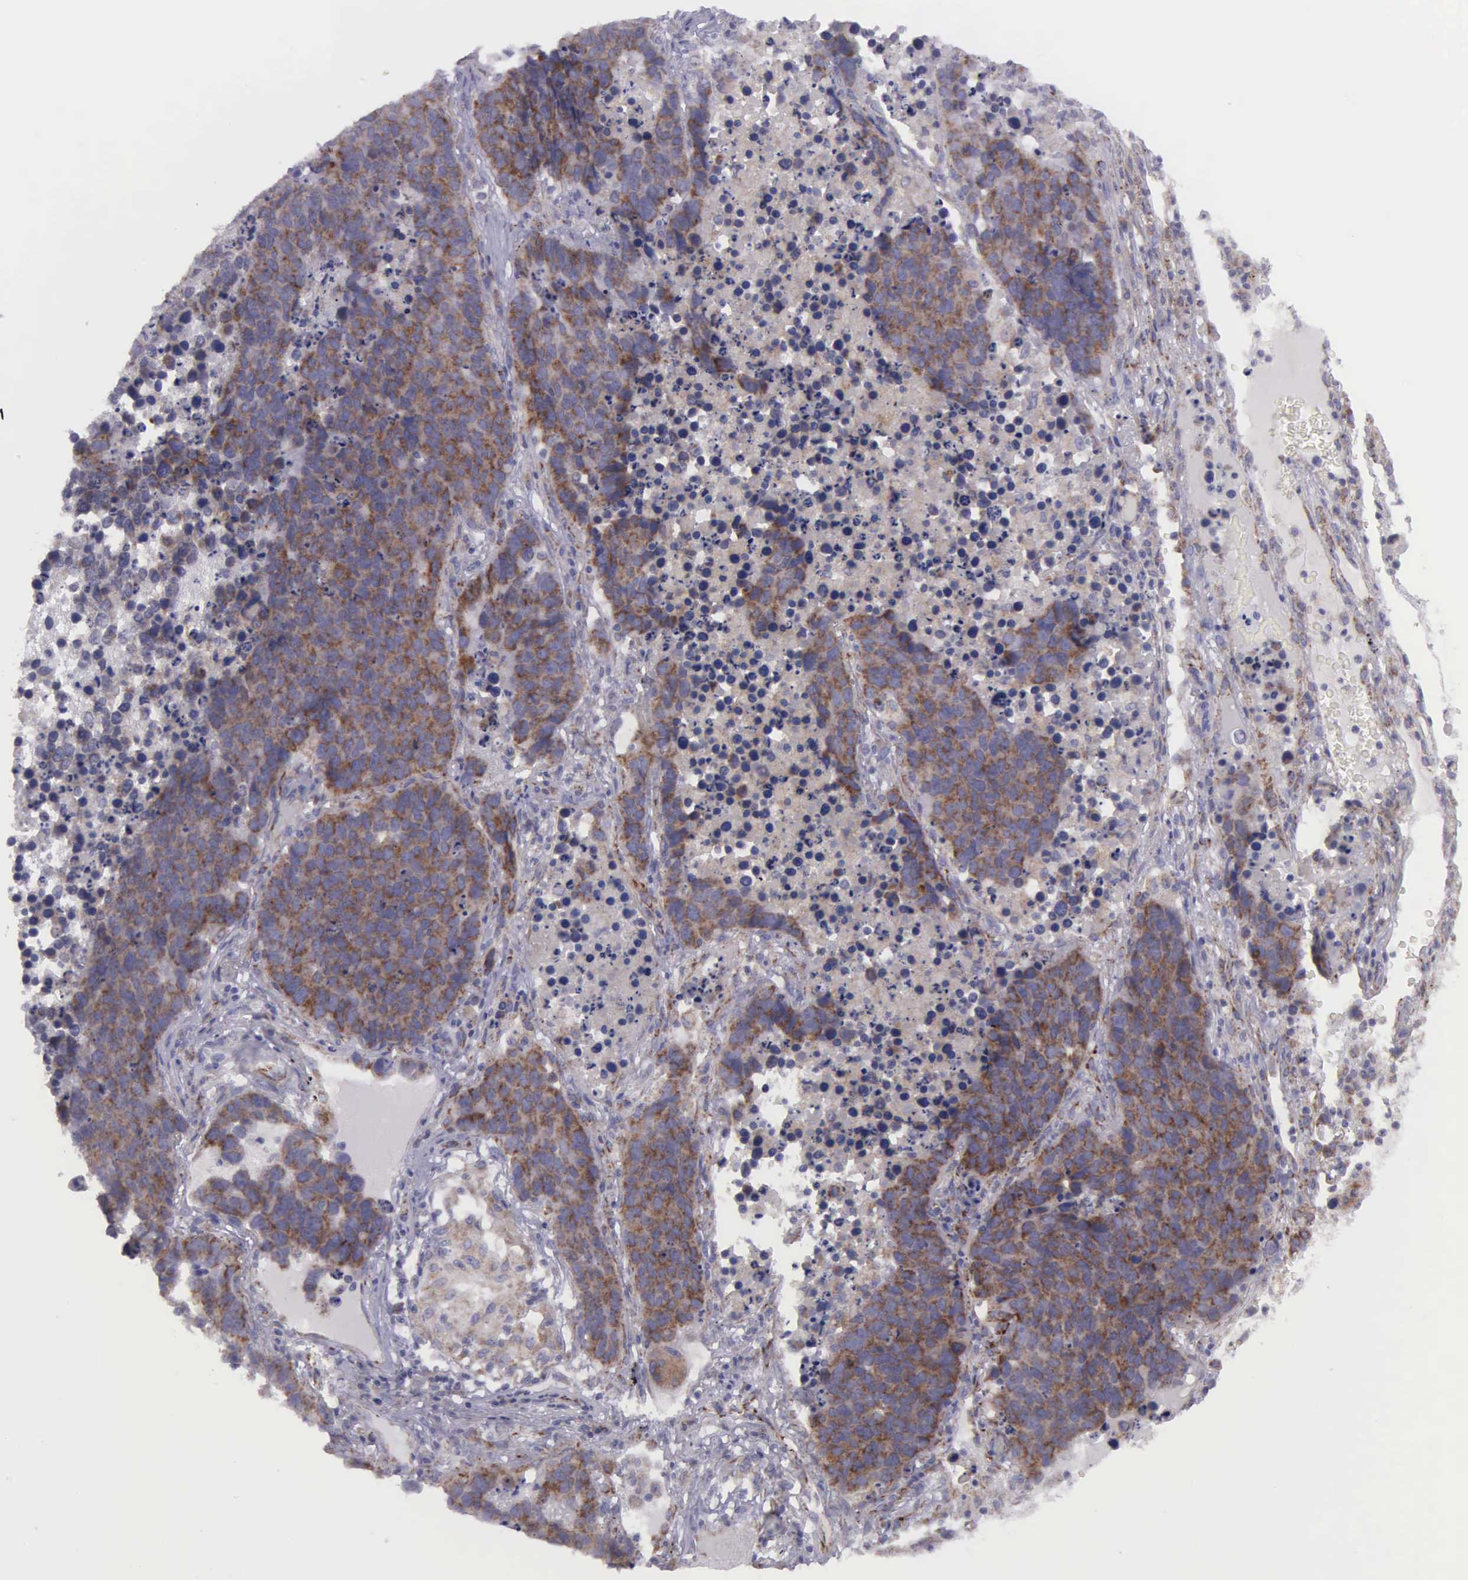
{"staining": {"intensity": "moderate", "quantity": "25%-75%", "location": "cytoplasmic/membranous"}, "tissue": "lung cancer", "cell_type": "Tumor cells", "image_type": "cancer", "snomed": [{"axis": "morphology", "description": "Carcinoid, malignant, NOS"}, {"axis": "topography", "description": "Lung"}], "caption": "Moderate cytoplasmic/membranous positivity is appreciated in about 25%-75% of tumor cells in lung carcinoid (malignant).", "gene": "SYNJ2BP", "patient": {"sex": "male", "age": 60}}